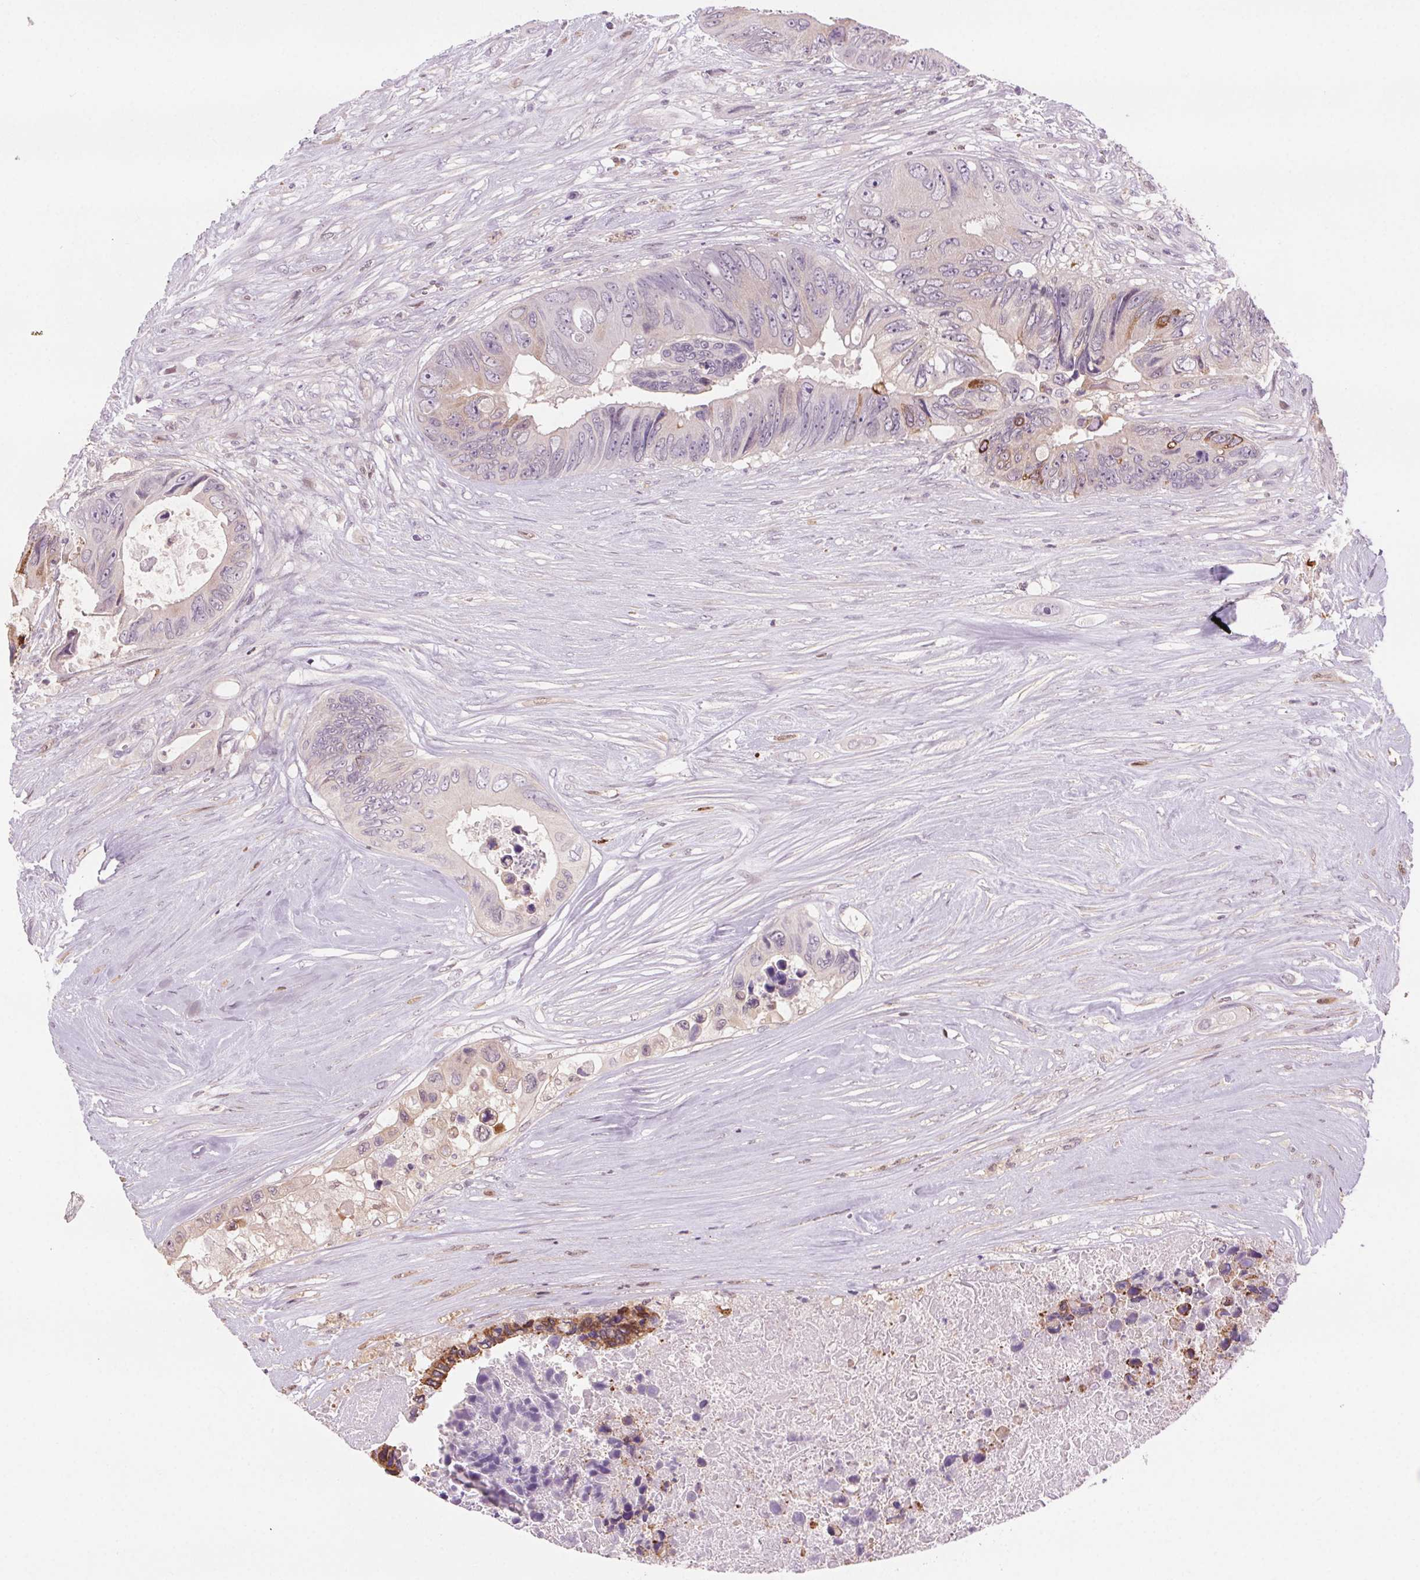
{"staining": {"intensity": "negative", "quantity": "none", "location": "none"}, "tissue": "colorectal cancer", "cell_type": "Tumor cells", "image_type": "cancer", "snomed": [{"axis": "morphology", "description": "Adenocarcinoma, NOS"}, {"axis": "topography", "description": "Colon"}], "caption": "An immunohistochemistry (IHC) photomicrograph of adenocarcinoma (colorectal) is shown. There is no staining in tumor cells of adenocarcinoma (colorectal).", "gene": "HHLA2", "patient": {"sex": "female", "age": 48}}